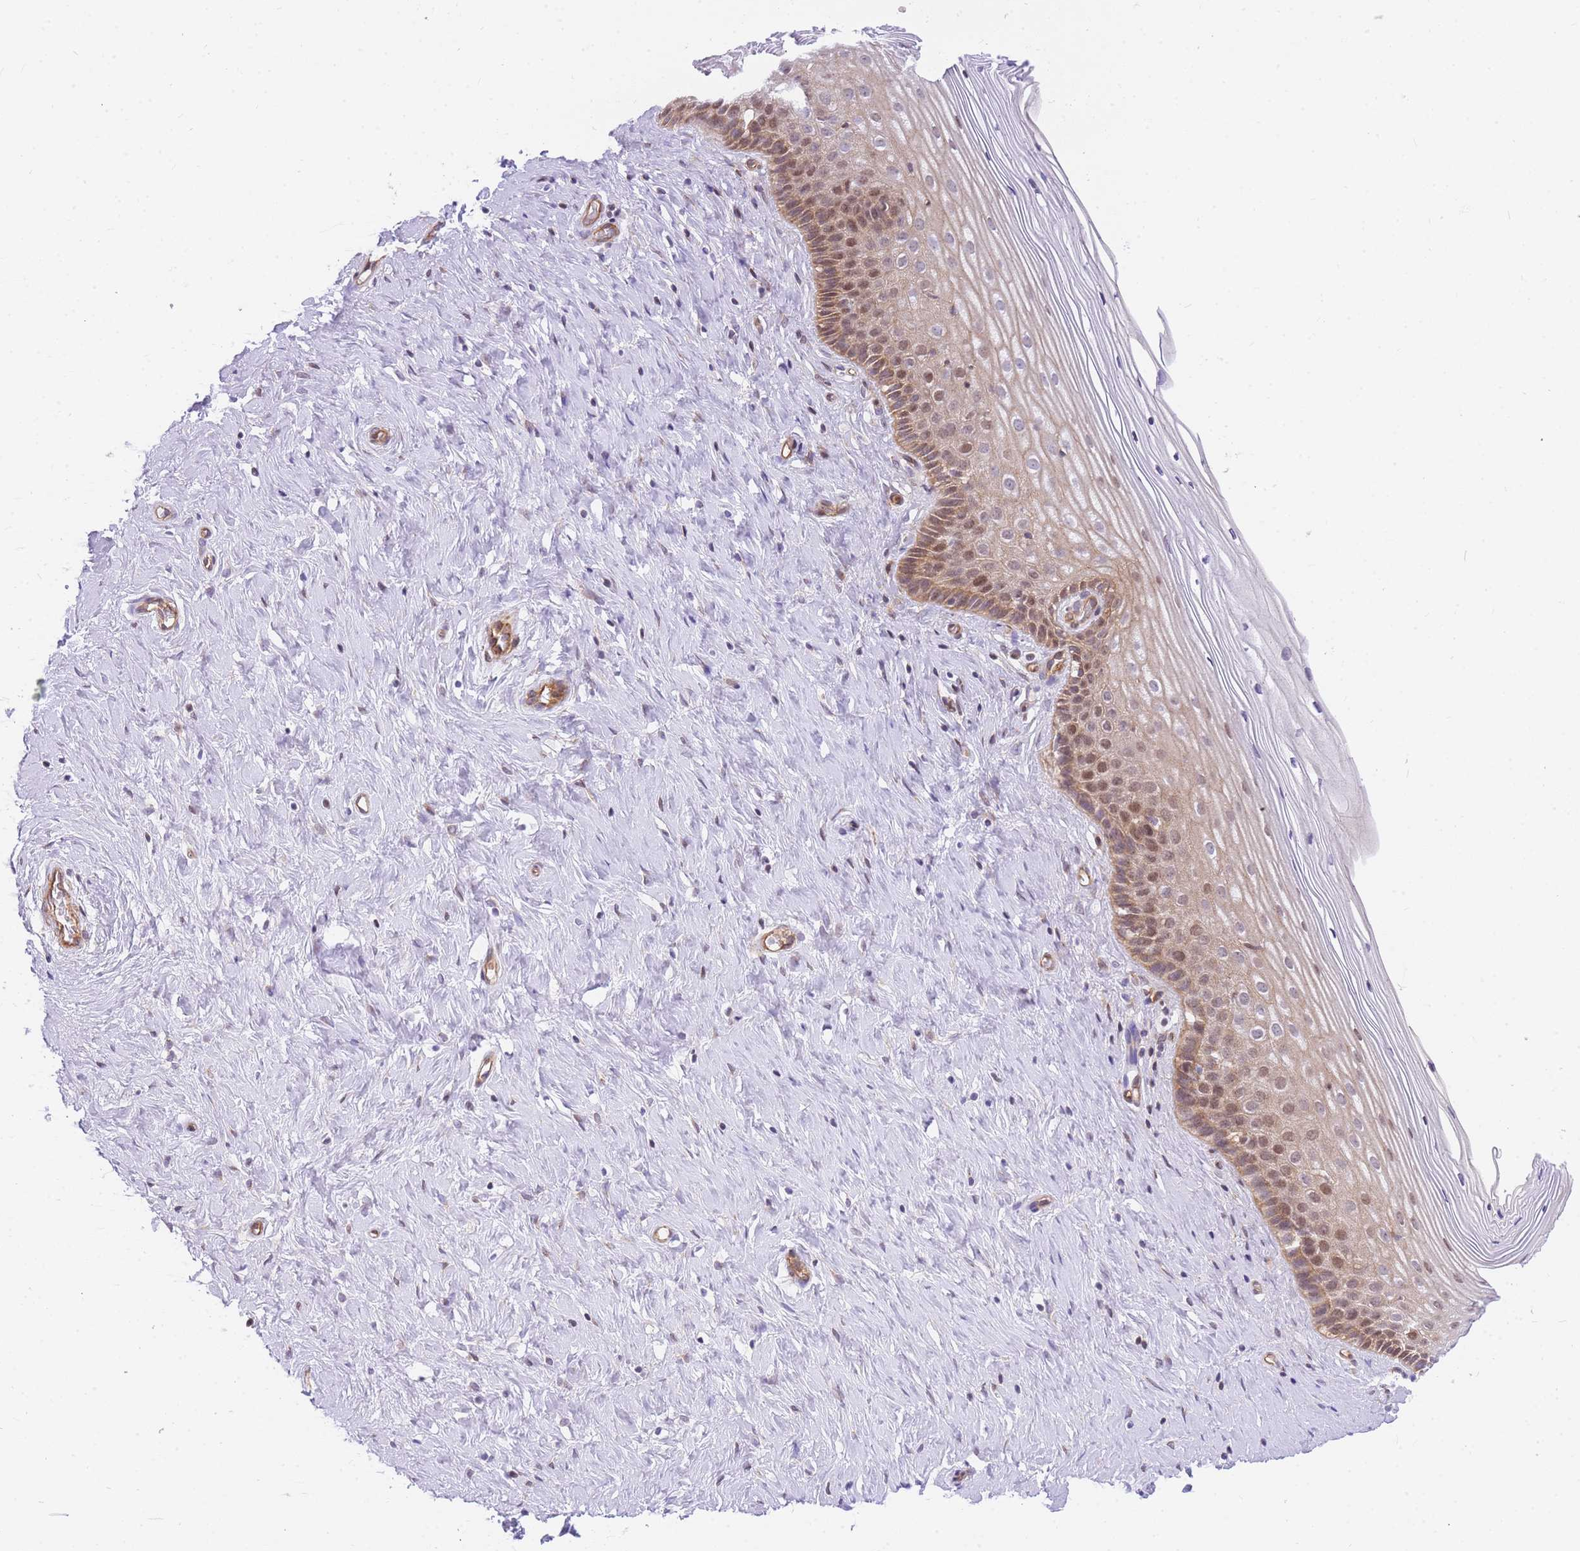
{"staining": {"intensity": "moderate", "quantity": ">75%", "location": "cytoplasmic/membranous,nuclear"}, "tissue": "cervix", "cell_type": "Squamous epithelial cells", "image_type": "normal", "snomed": [{"axis": "morphology", "description": "Normal tissue, NOS"}, {"axis": "topography", "description": "Cervix"}], "caption": "Cervix stained with IHC shows moderate cytoplasmic/membranous,nuclear expression in approximately >75% of squamous epithelial cells.", "gene": "S100PBP", "patient": {"sex": "female", "age": 33}}